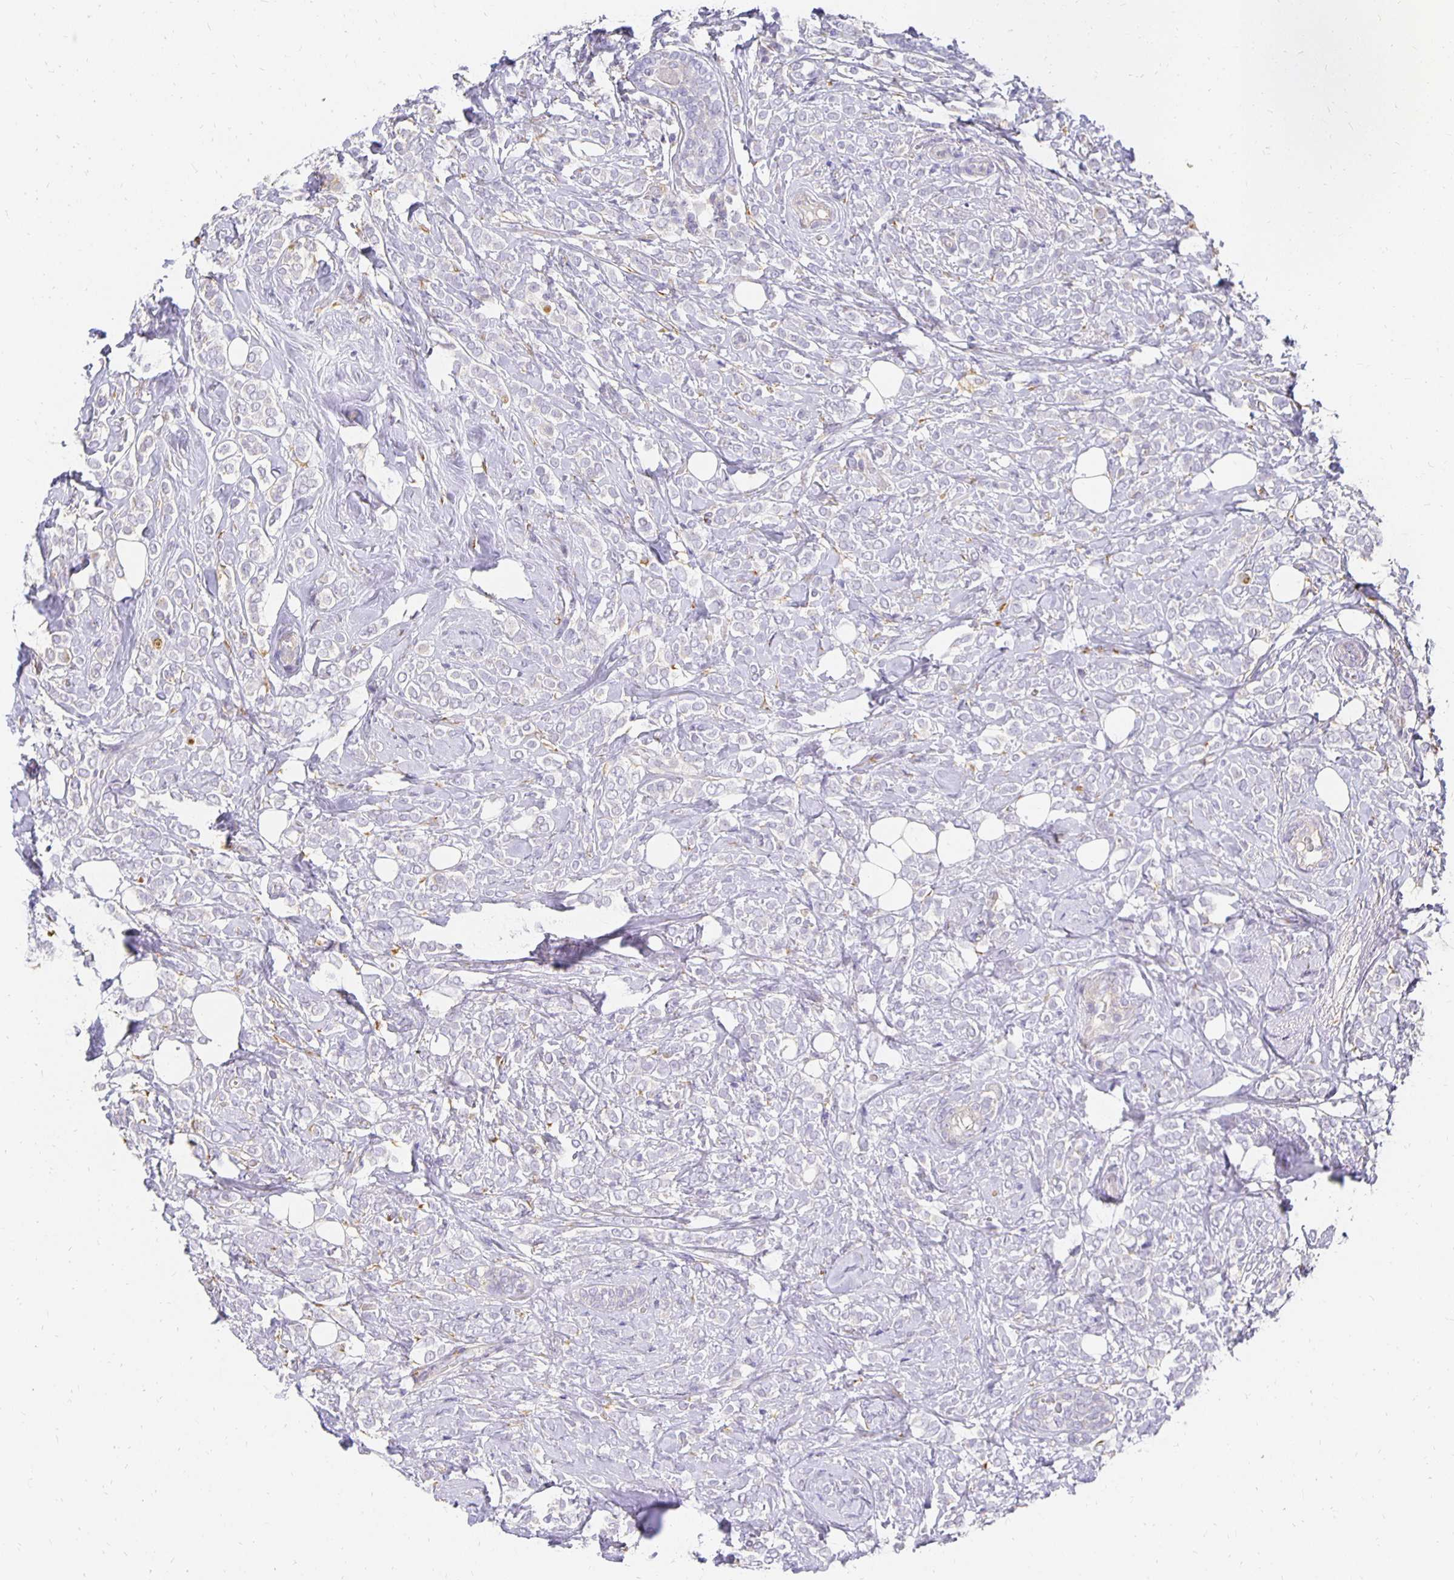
{"staining": {"intensity": "negative", "quantity": "none", "location": "none"}, "tissue": "breast cancer", "cell_type": "Tumor cells", "image_type": "cancer", "snomed": [{"axis": "morphology", "description": "Lobular carcinoma"}, {"axis": "topography", "description": "Breast"}], "caption": "High power microscopy image of an immunohistochemistry image of lobular carcinoma (breast), revealing no significant expression in tumor cells. (DAB (3,3'-diaminobenzidine) immunohistochemistry, high magnification).", "gene": "PLOD1", "patient": {"sex": "female", "age": 49}}